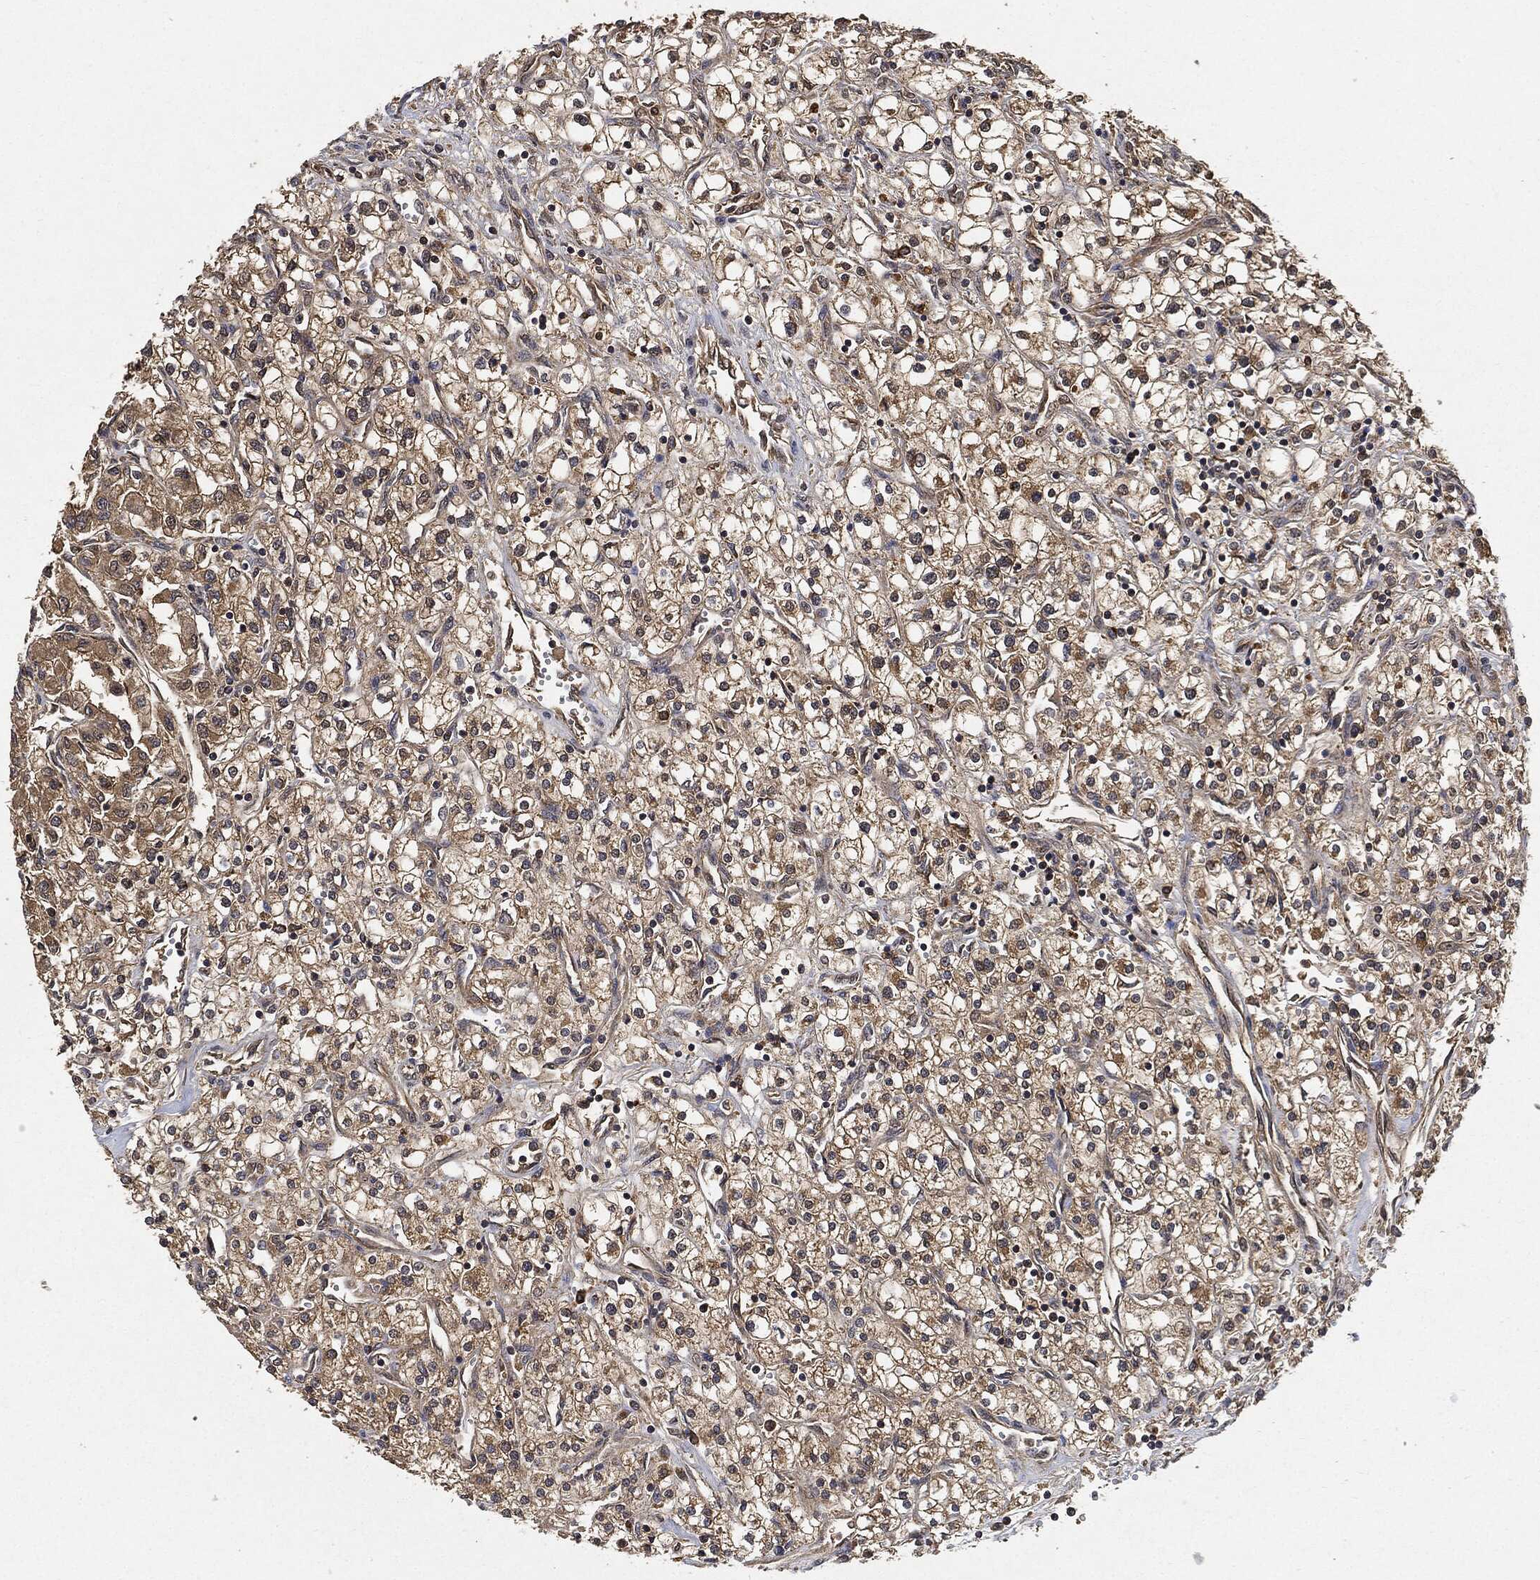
{"staining": {"intensity": "moderate", "quantity": ">75%", "location": "cytoplasmic/membranous"}, "tissue": "renal cancer", "cell_type": "Tumor cells", "image_type": "cancer", "snomed": [{"axis": "morphology", "description": "Adenocarcinoma, NOS"}, {"axis": "topography", "description": "Kidney"}], "caption": "Renal adenocarcinoma was stained to show a protein in brown. There is medium levels of moderate cytoplasmic/membranous positivity in approximately >75% of tumor cells.", "gene": "BRAF", "patient": {"sex": "male", "age": 80}}